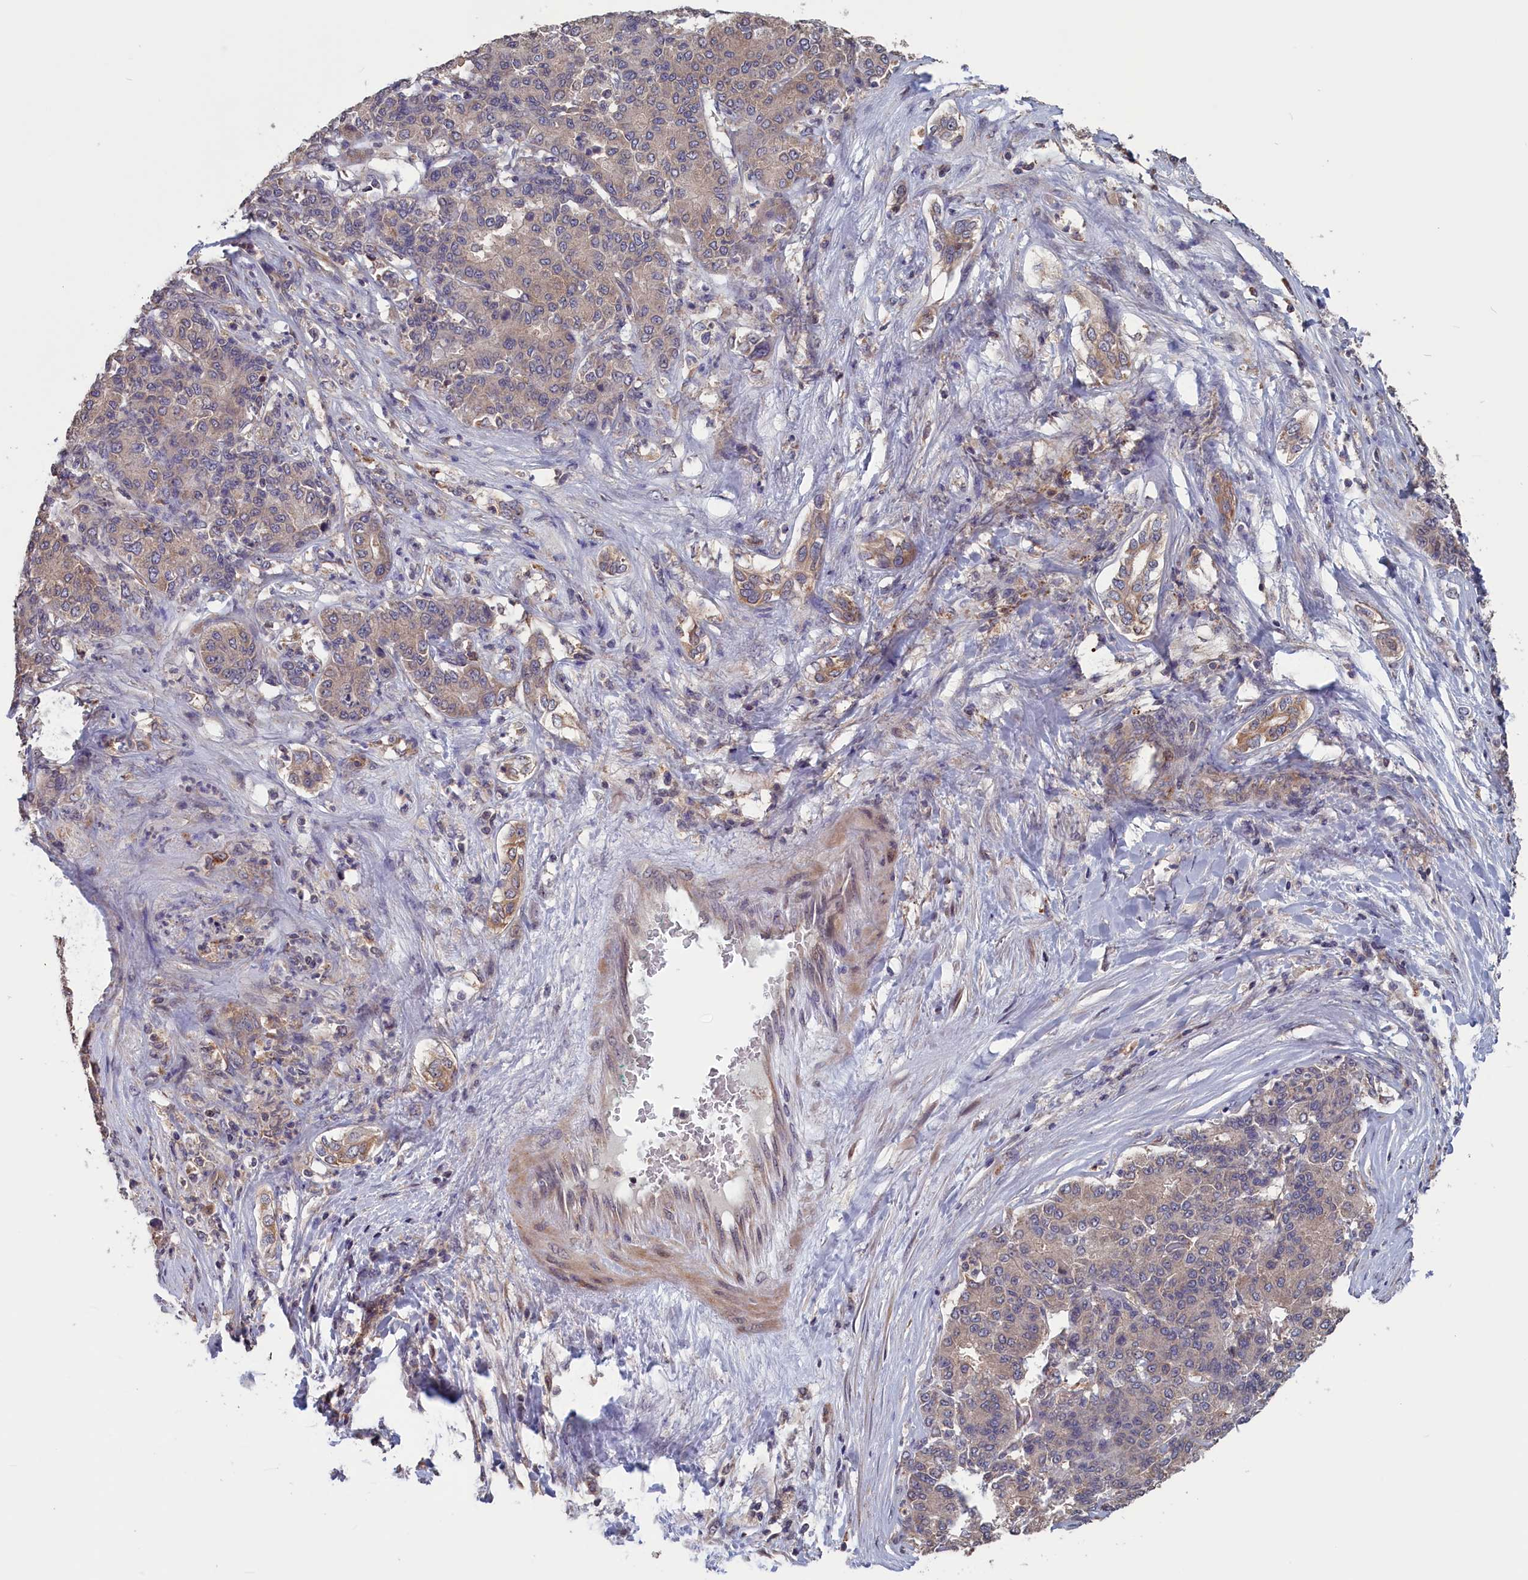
{"staining": {"intensity": "weak", "quantity": "<25%", "location": "cytoplasmic/membranous"}, "tissue": "liver cancer", "cell_type": "Tumor cells", "image_type": "cancer", "snomed": [{"axis": "morphology", "description": "Carcinoma, Hepatocellular, NOS"}, {"axis": "topography", "description": "Liver"}], "caption": "Tumor cells are negative for protein expression in human liver cancer (hepatocellular carcinoma).", "gene": "CACTIN", "patient": {"sex": "male", "age": 65}}